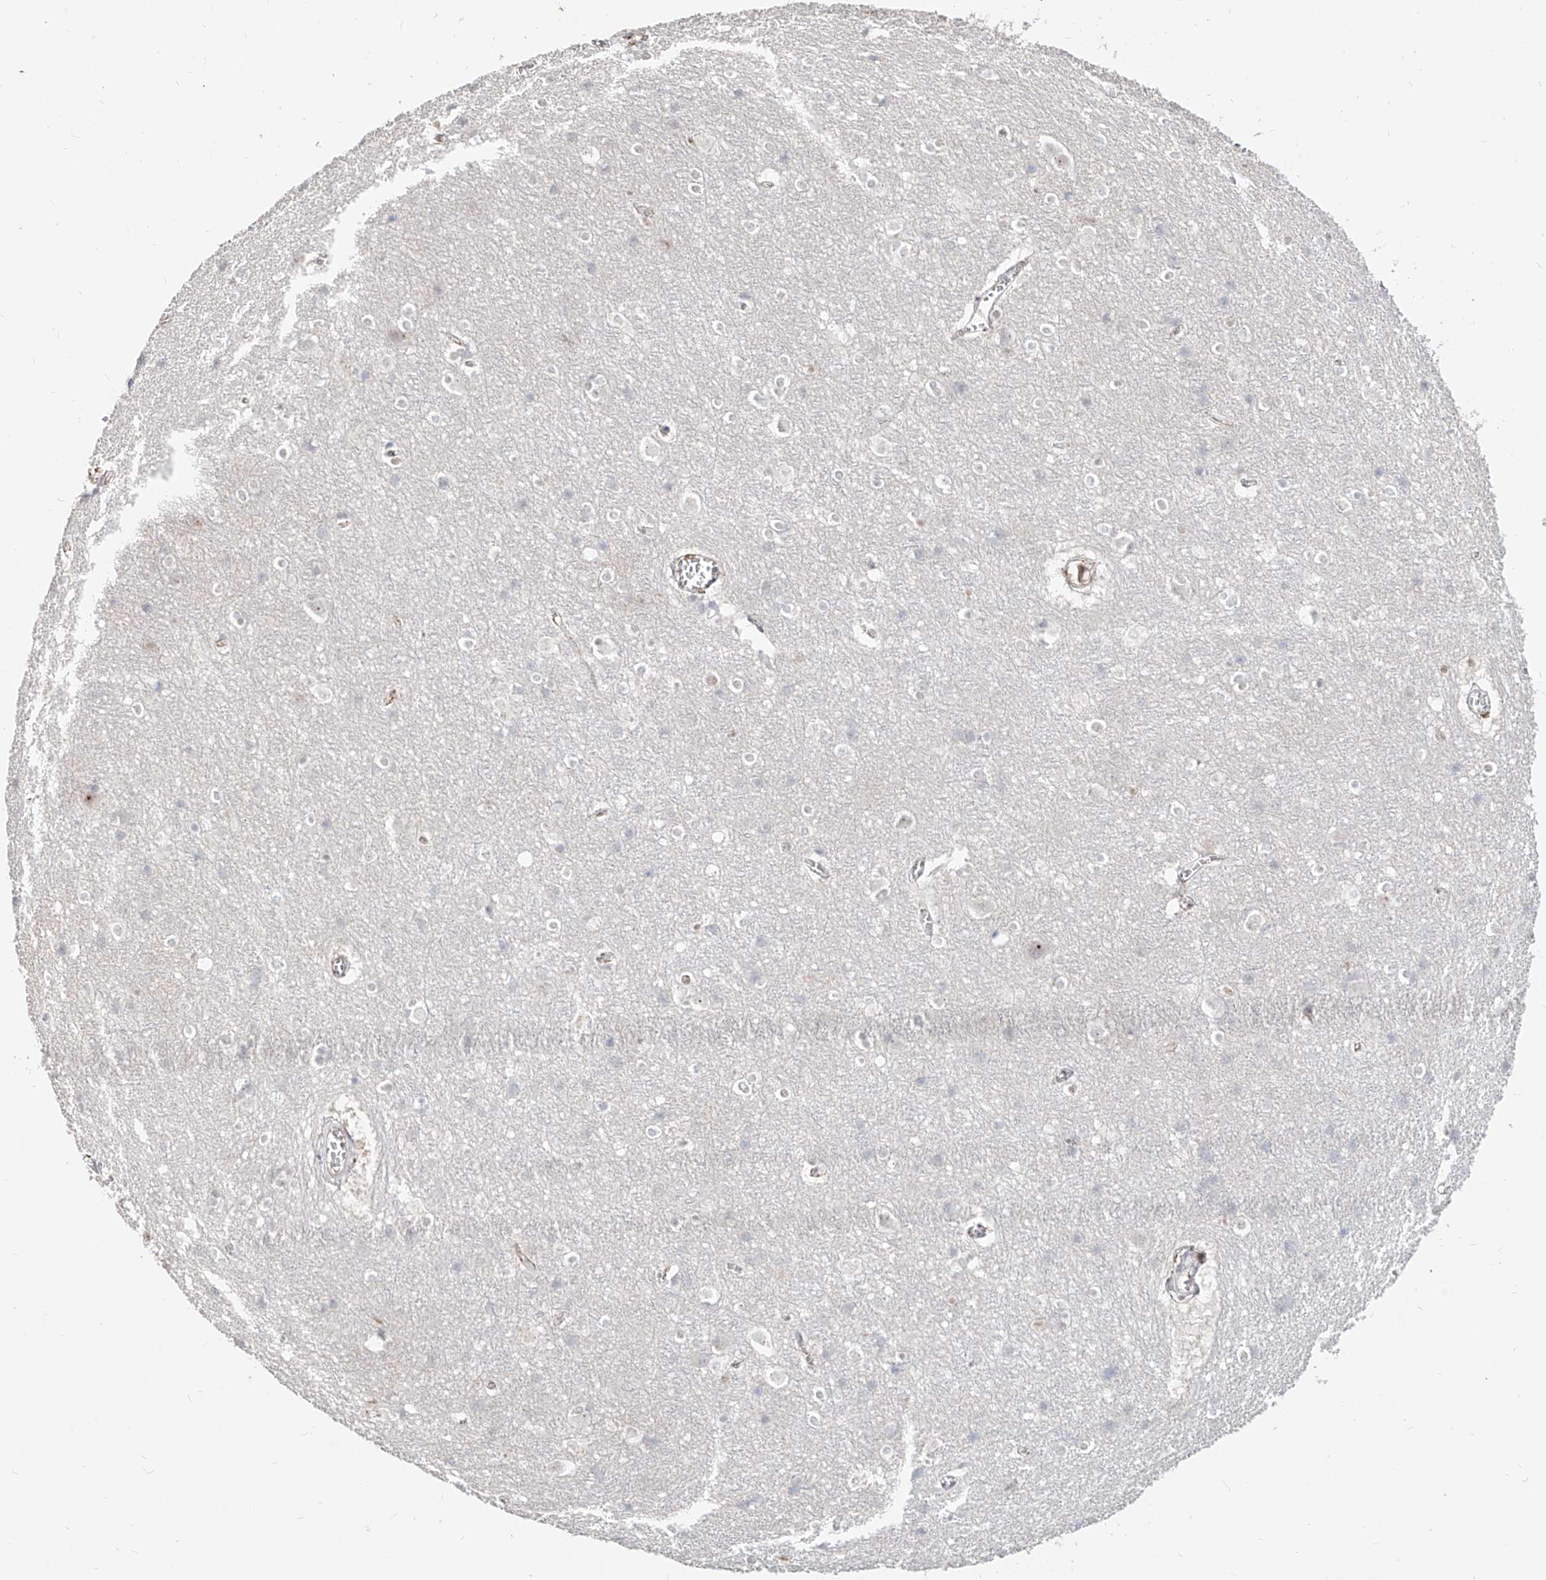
{"staining": {"intensity": "moderate", "quantity": "25%-75%", "location": "cytoplasmic/membranous"}, "tissue": "cerebral cortex", "cell_type": "Endothelial cells", "image_type": "normal", "snomed": [{"axis": "morphology", "description": "Normal tissue, NOS"}, {"axis": "topography", "description": "Cerebral cortex"}], "caption": "This micrograph shows immunohistochemistry (IHC) staining of normal human cerebral cortex, with medium moderate cytoplasmic/membranous expression in approximately 25%-75% of endothelial cells.", "gene": "ZNF710", "patient": {"sex": "male", "age": 54}}